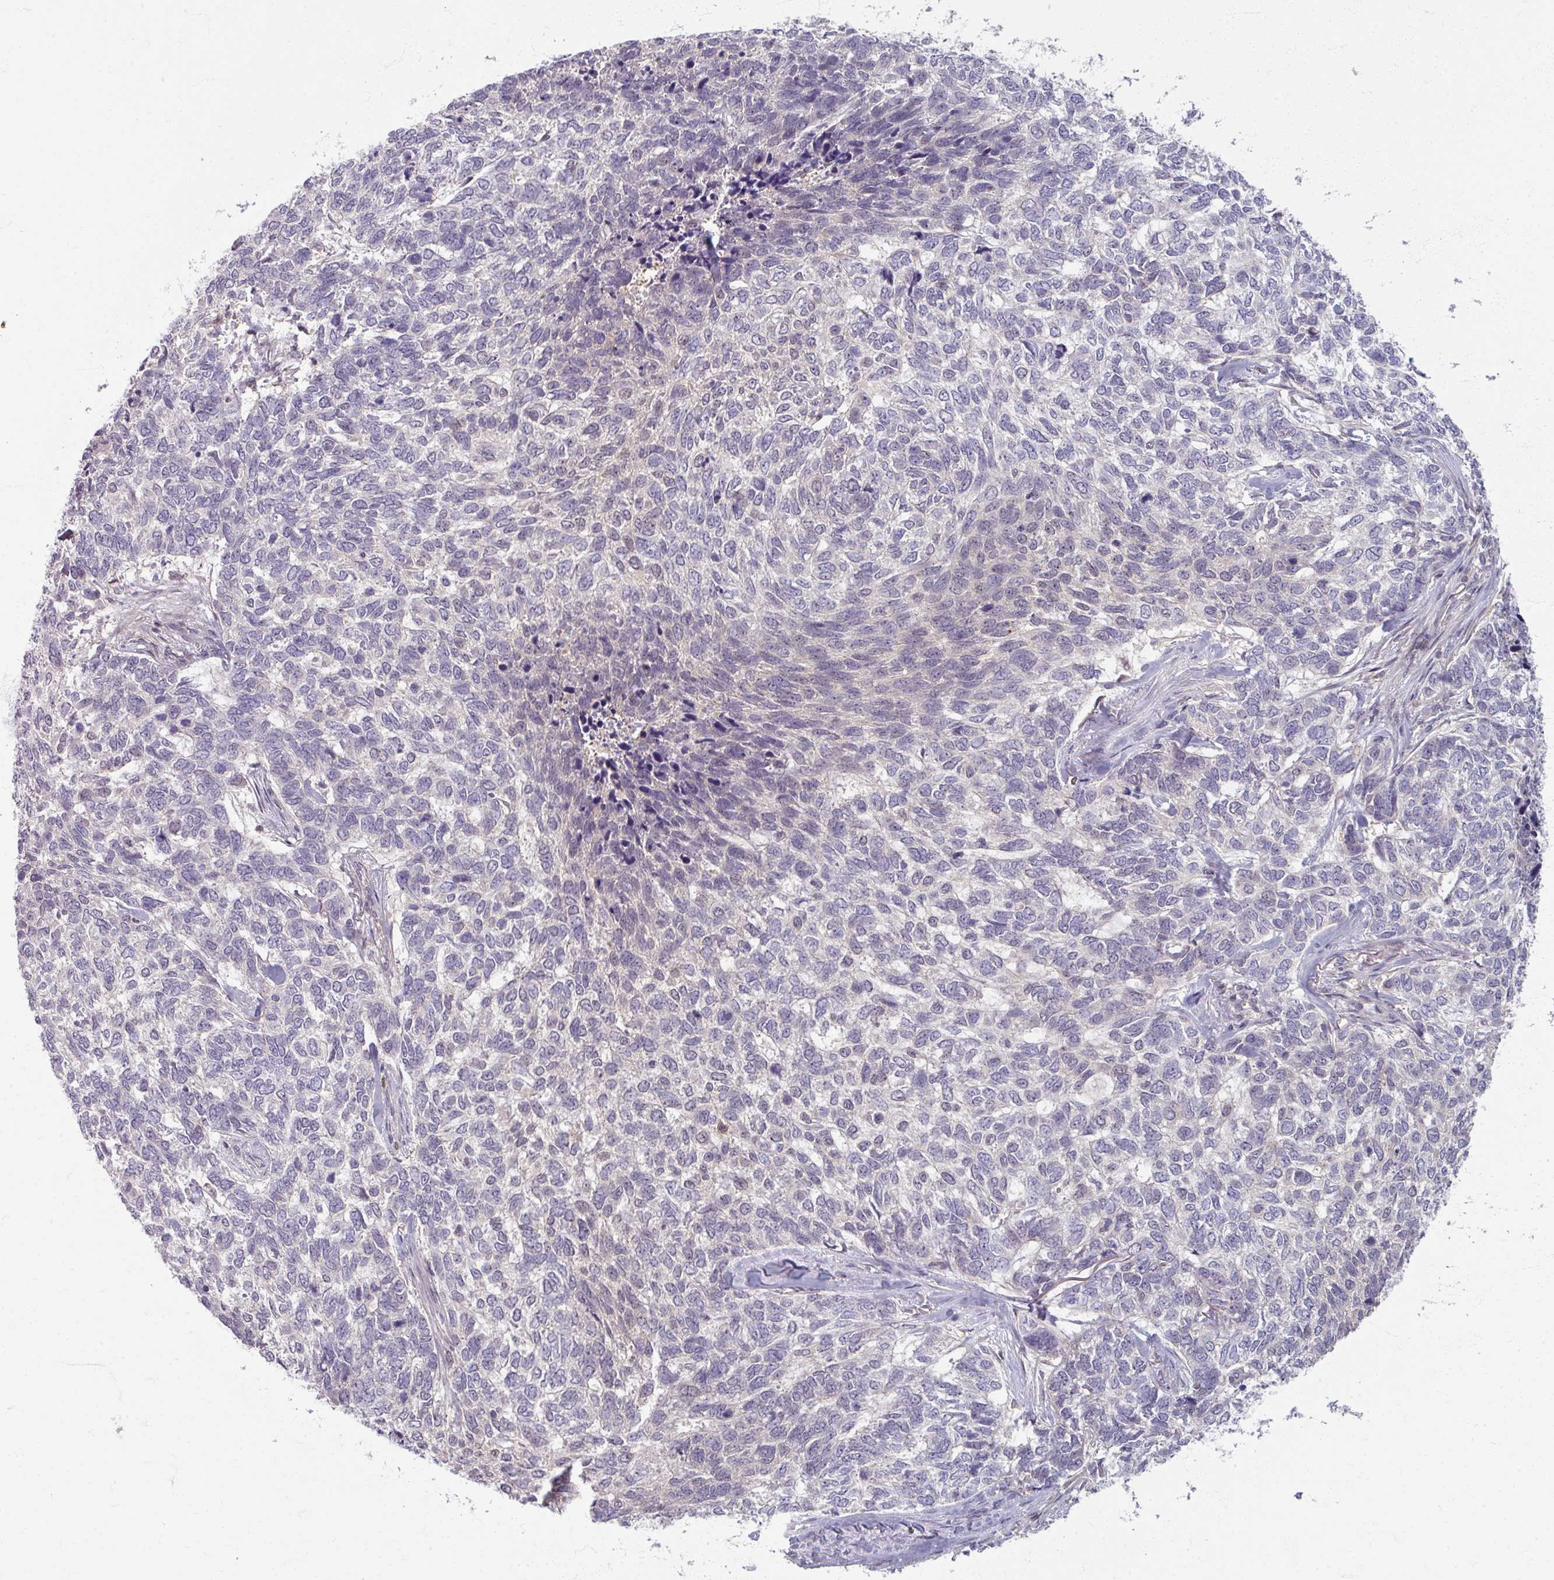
{"staining": {"intensity": "negative", "quantity": "none", "location": "none"}, "tissue": "skin cancer", "cell_type": "Tumor cells", "image_type": "cancer", "snomed": [{"axis": "morphology", "description": "Basal cell carcinoma"}, {"axis": "topography", "description": "Skin"}], "caption": "Immunohistochemistry of skin cancer reveals no staining in tumor cells.", "gene": "TTLL7", "patient": {"sex": "female", "age": 65}}